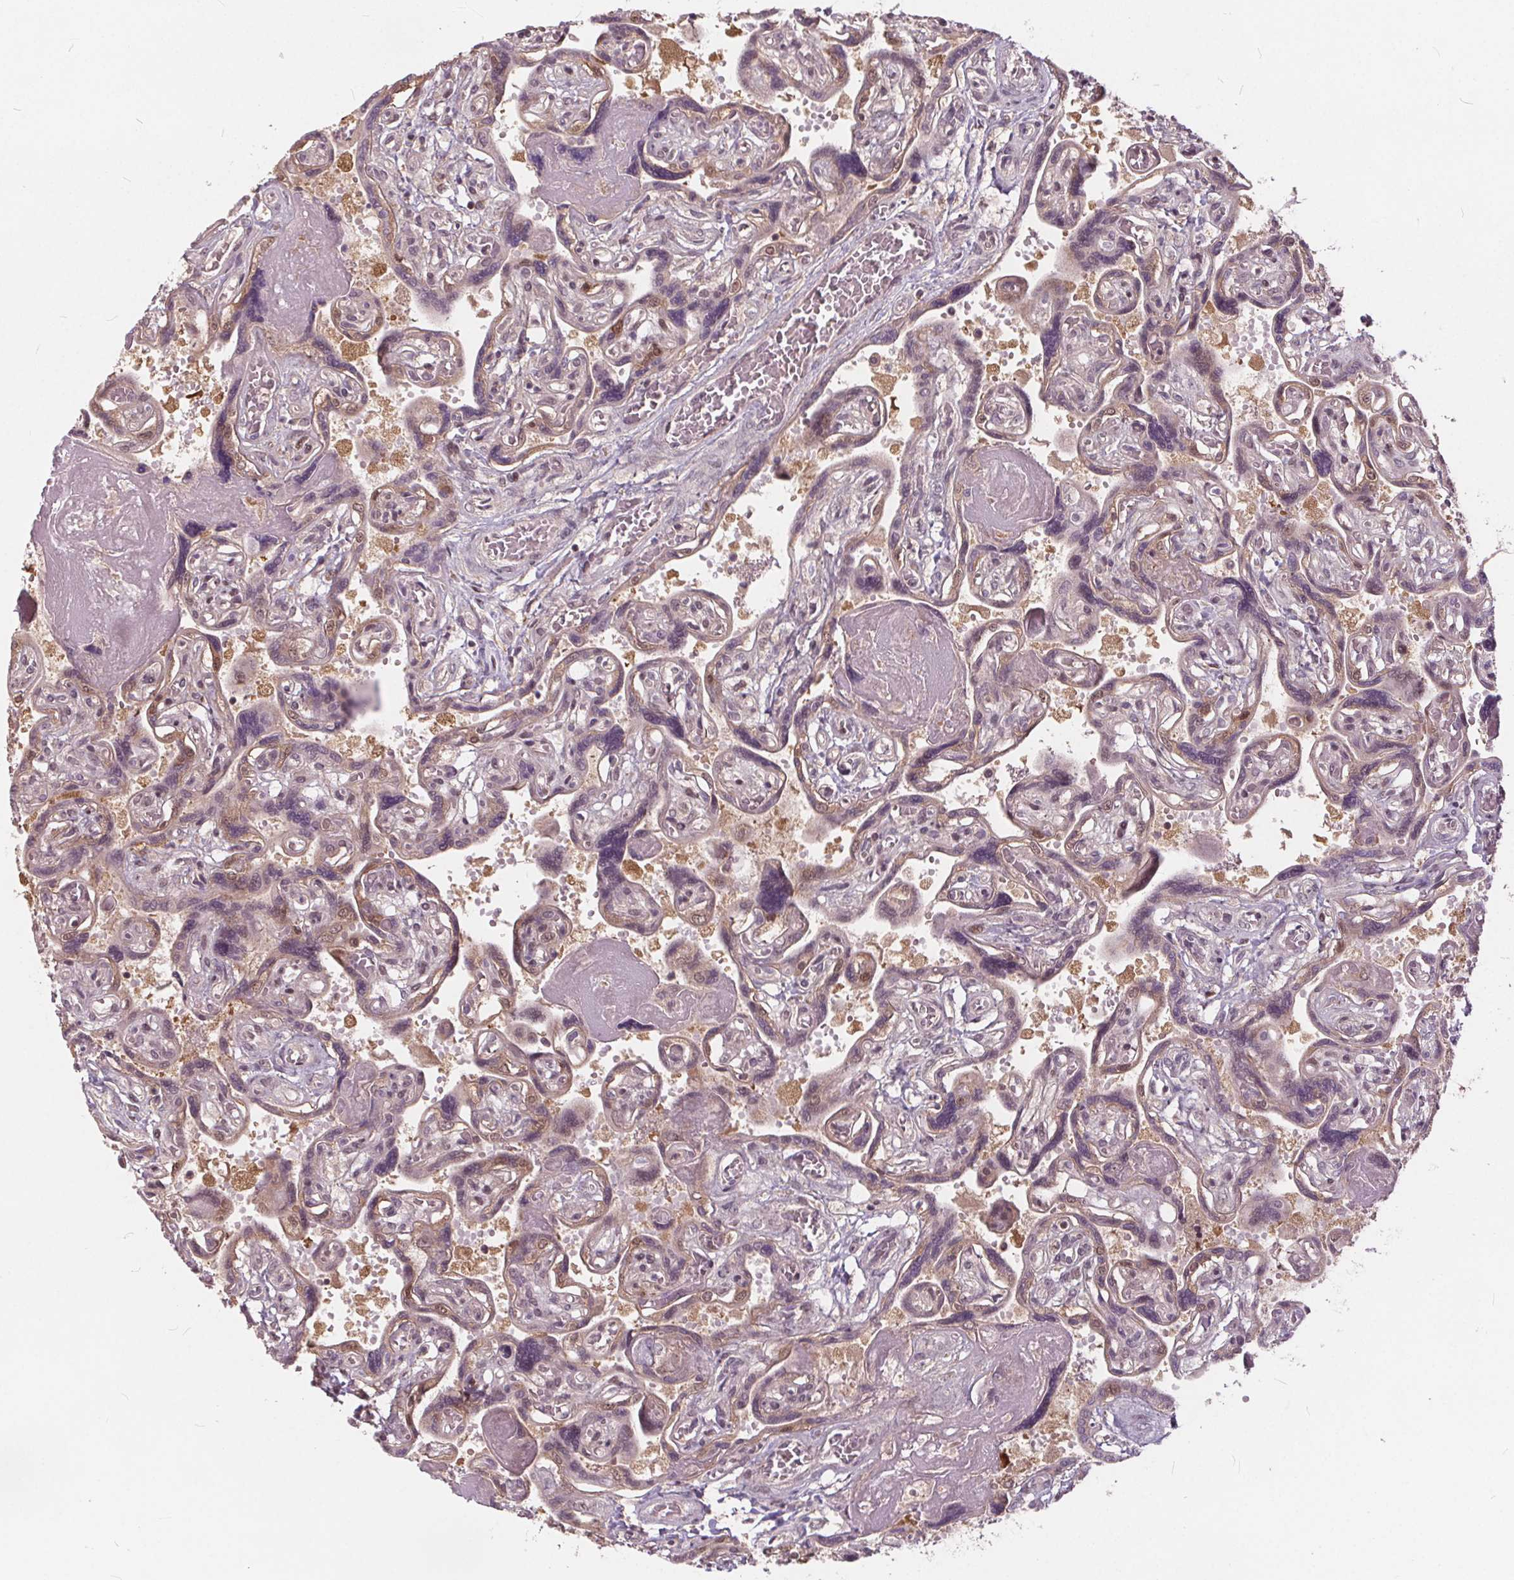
{"staining": {"intensity": "moderate", "quantity": ">75%", "location": "cytoplasmic/membranous,nuclear"}, "tissue": "placenta", "cell_type": "Decidual cells", "image_type": "normal", "snomed": [{"axis": "morphology", "description": "Normal tissue, NOS"}, {"axis": "topography", "description": "Placenta"}], "caption": "Decidual cells exhibit moderate cytoplasmic/membranous,nuclear positivity in approximately >75% of cells in benign placenta. (DAB IHC with brightfield microscopy, high magnification).", "gene": "HIF1AN", "patient": {"sex": "female", "age": 32}}